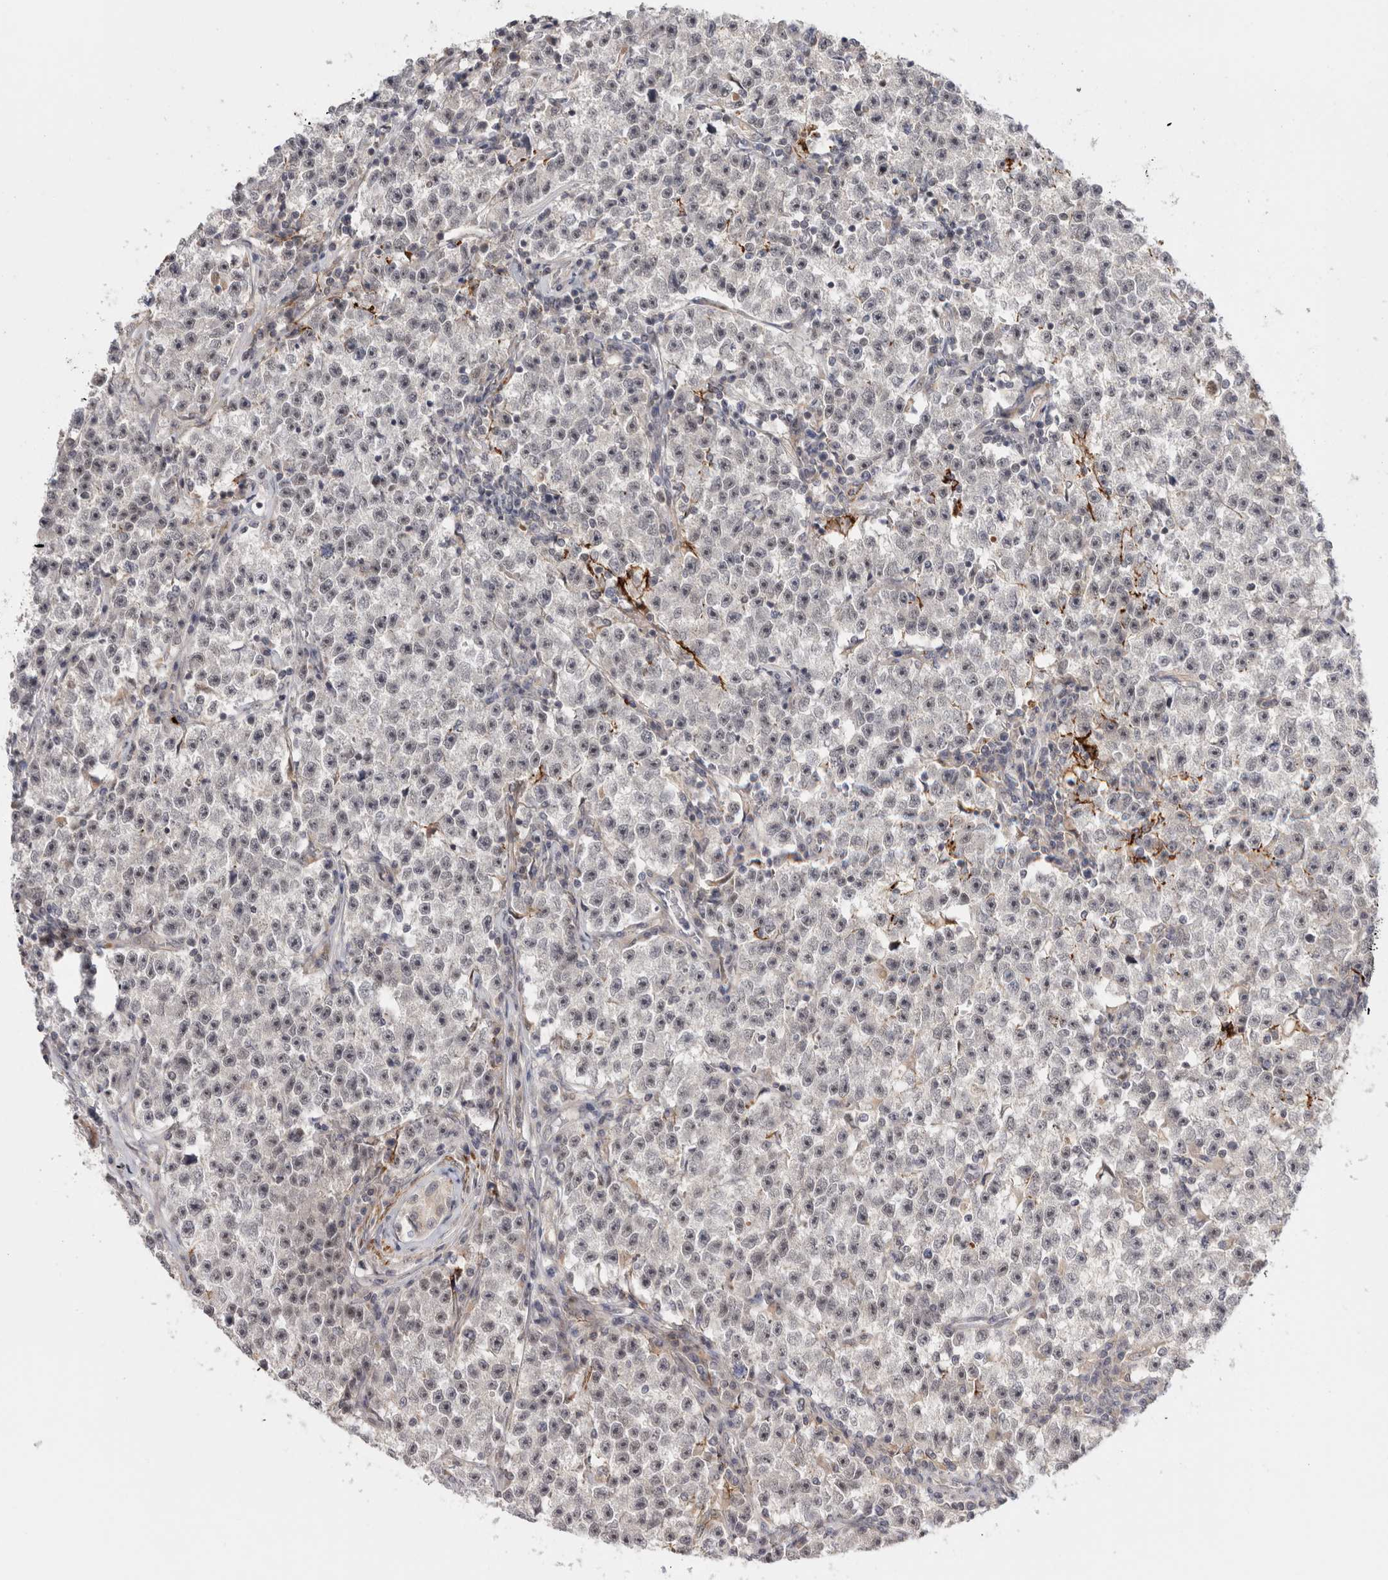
{"staining": {"intensity": "negative", "quantity": "none", "location": "none"}, "tissue": "testis cancer", "cell_type": "Tumor cells", "image_type": "cancer", "snomed": [{"axis": "morphology", "description": "Seminoma, NOS"}, {"axis": "topography", "description": "Testis"}], "caption": "The histopathology image reveals no significant expression in tumor cells of testis cancer (seminoma).", "gene": "ZNF318", "patient": {"sex": "male", "age": 22}}